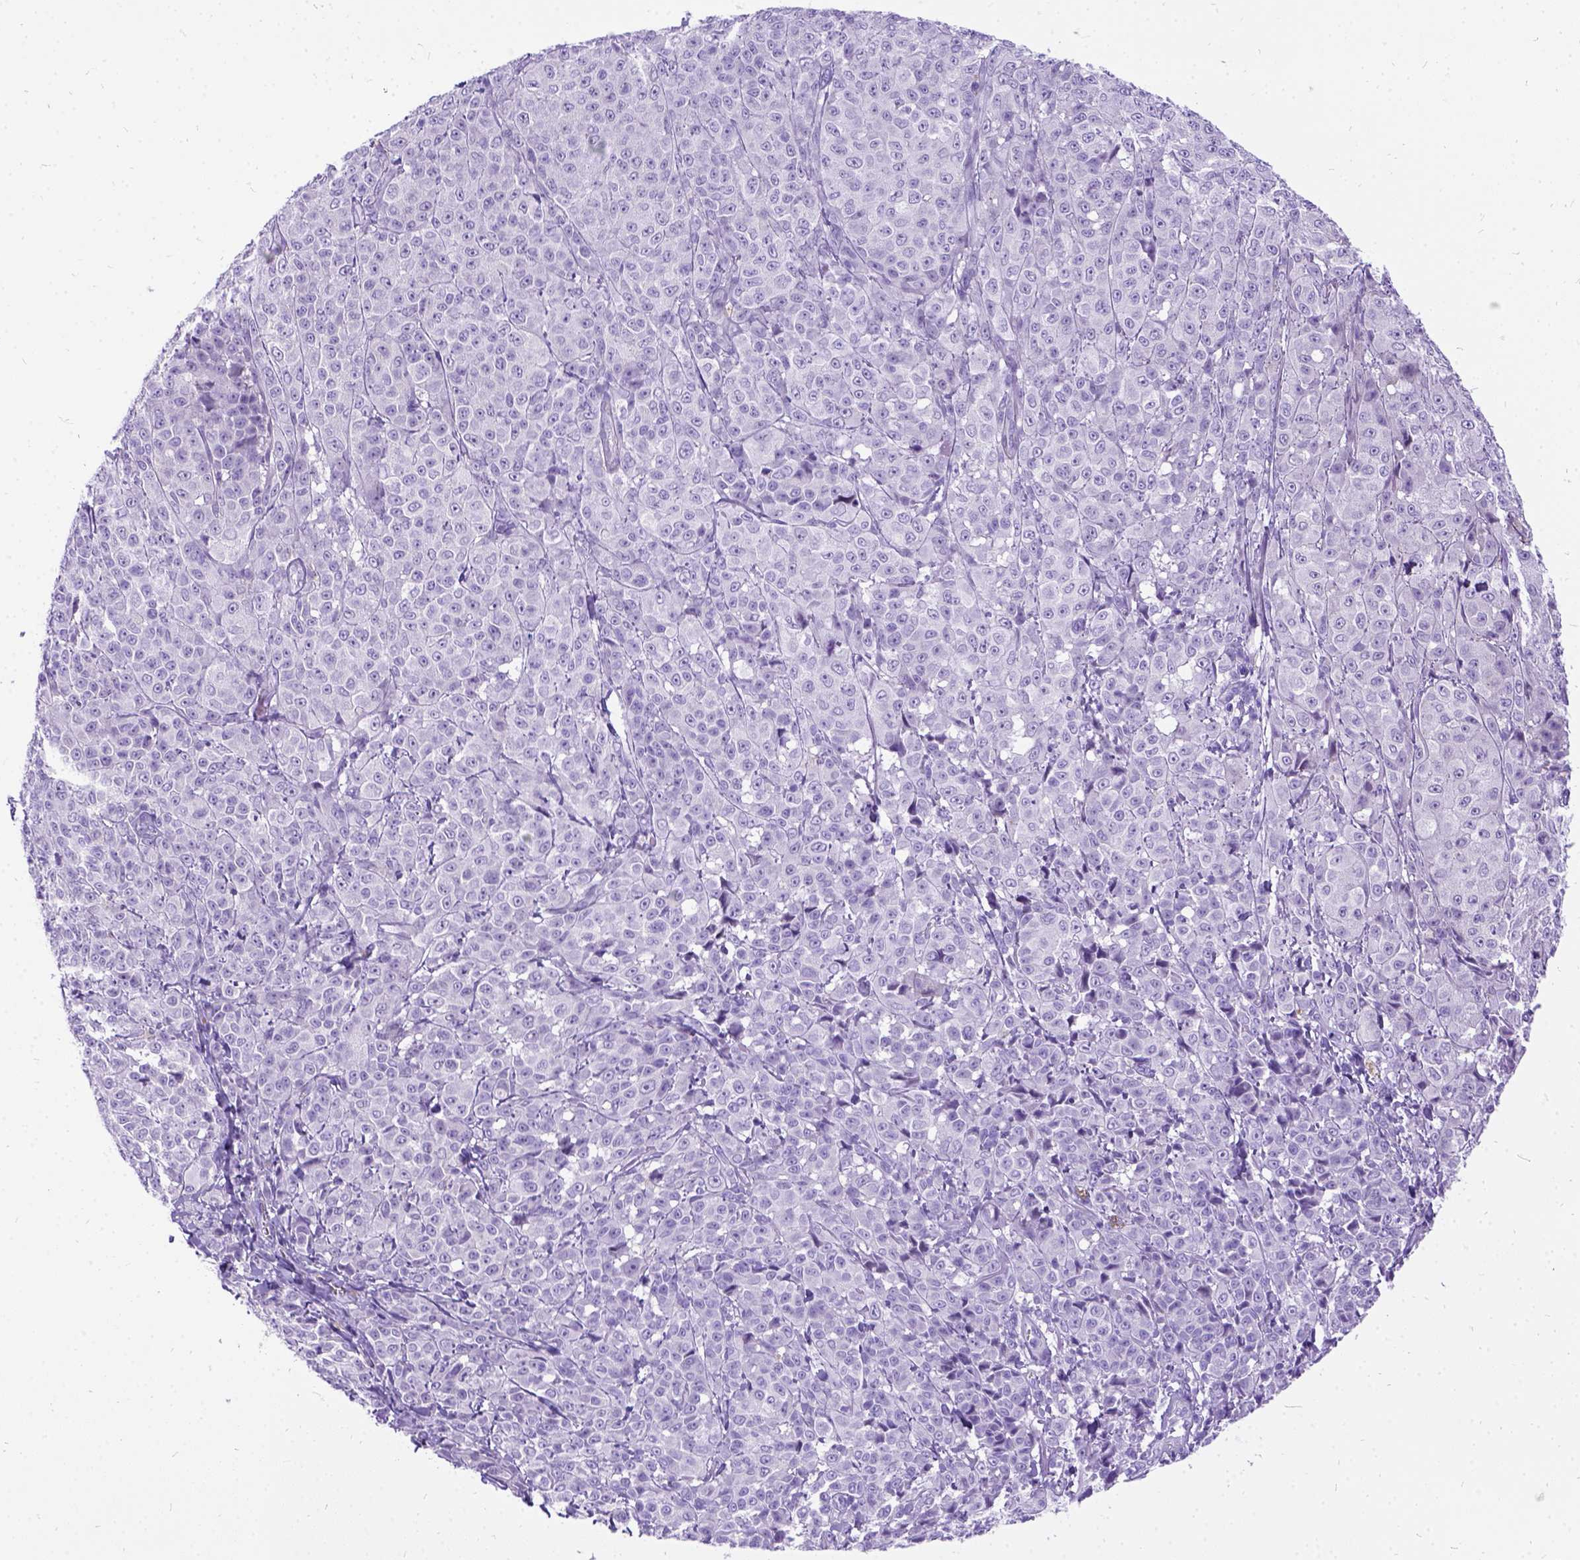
{"staining": {"intensity": "negative", "quantity": "none", "location": "none"}, "tissue": "melanoma", "cell_type": "Tumor cells", "image_type": "cancer", "snomed": [{"axis": "morphology", "description": "Malignant melanoma, NOS"}, {"axis": "topography", "description": "Skin"}], "caption": "This is a histopathology image of immunohistochemistry staining of melanoma, which shows no expression in tumor cells. (DAB (3,3'-diaminobenzidine) IHC with hematoxylin counter stain).", "gene": "PRG2", "patient": {"sex": "male", "age": 89}}